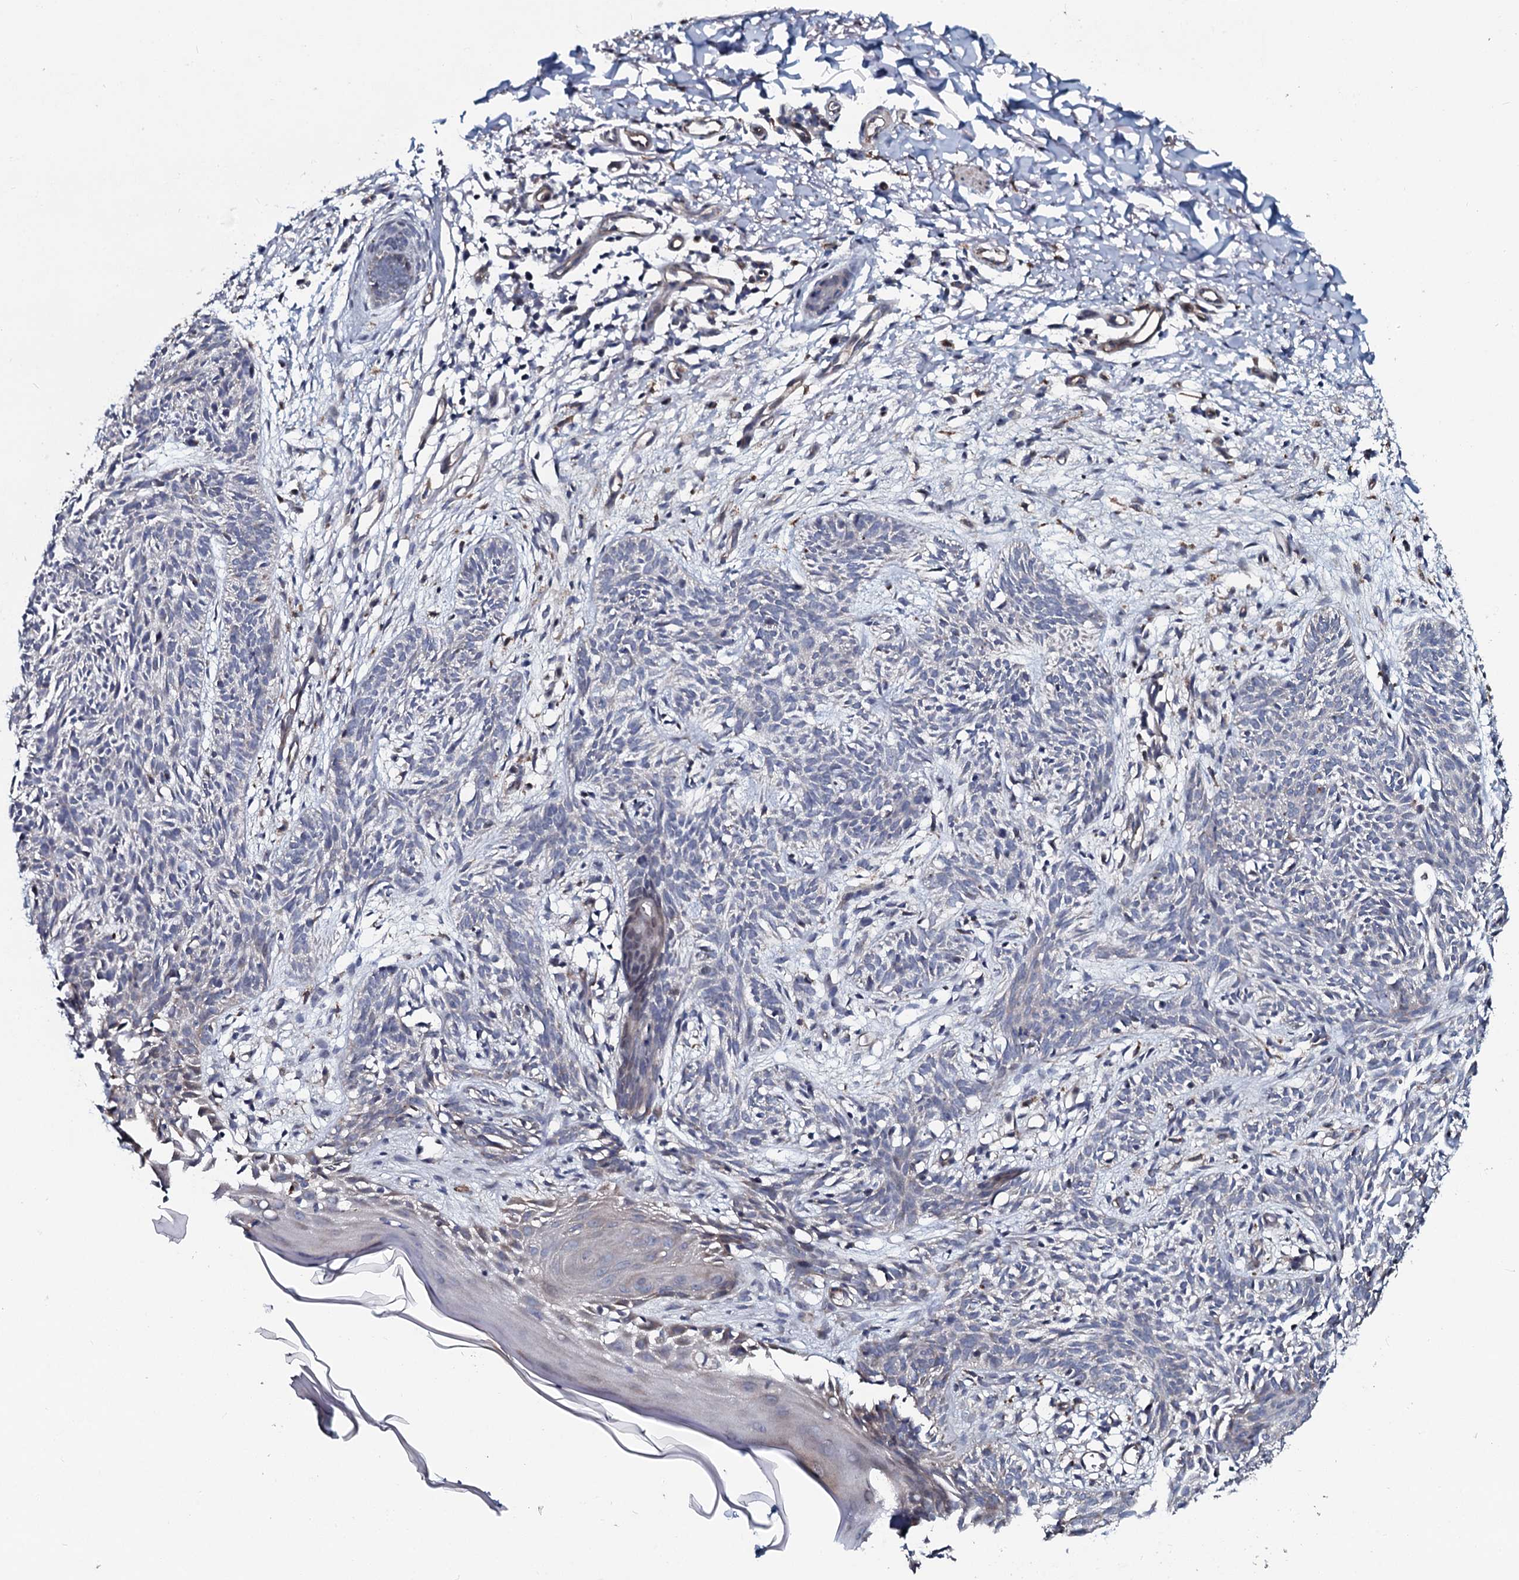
{"staining": {"intensity": "negative", "quantity": "none", "location": "none"}, "tissue": "skin cancer", "cell_type": "Tumor cells", "image_type": "cancer", "snomed": [{"axis": "morphology", "description": "Basal cell carcinoma"}, {"axis": "topography", "description": "Skin"}], "caption": "Immunohistochemistry image of neoplastic tissue: skin cancer (basal cell carcinoma) stained with DAB exhibits no significant protein expression in tumor cells.", "gene": "KCTD4", "patient": {"sex": "female", "age": 66}}